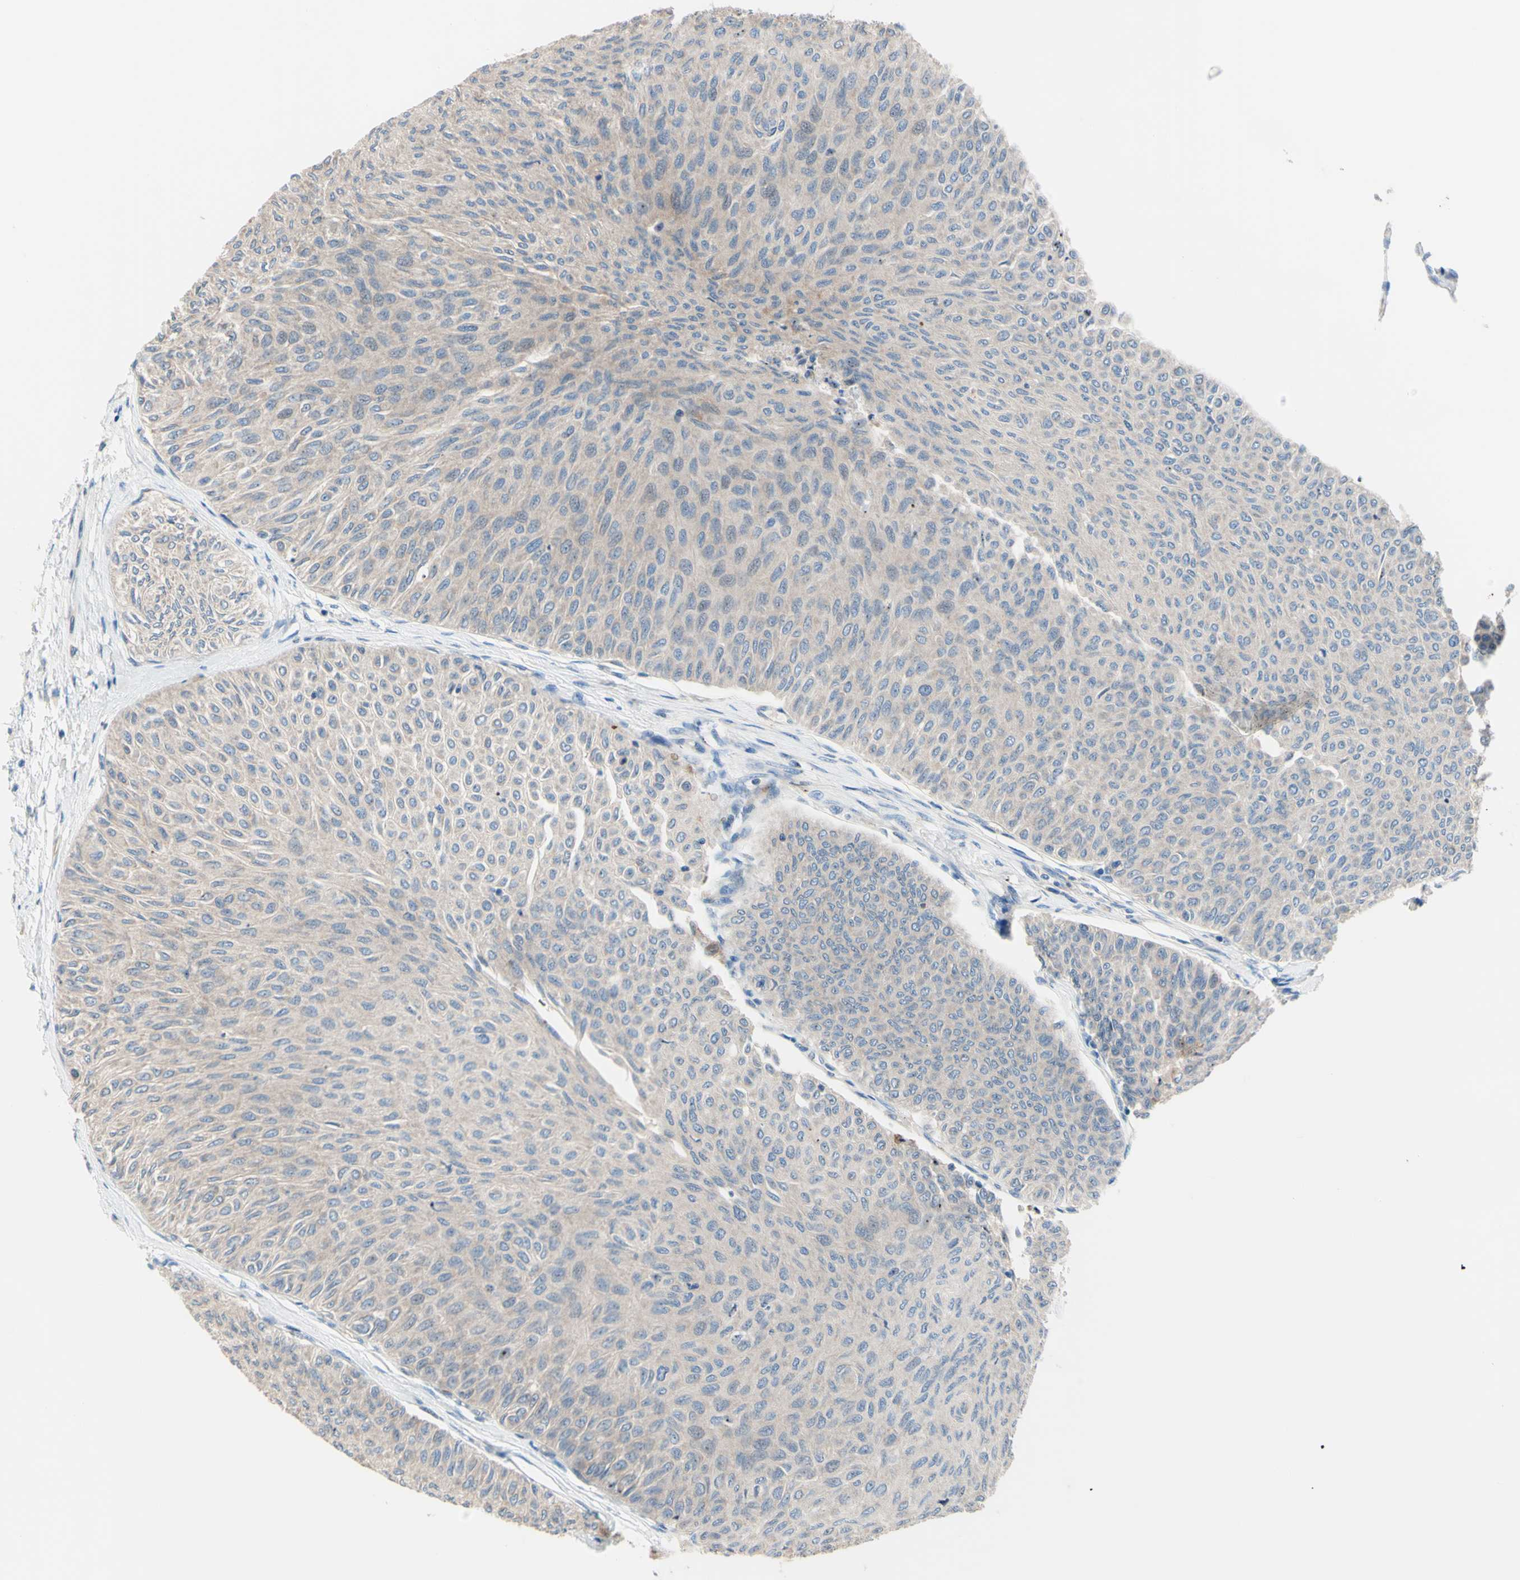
{"staining": {"intensity": "negative", "quantity": "none", "location": "none"}, "tissue": "urothelial cancer", "cell_type": "Tumor cells", "image_type": "cancer", "snomed": [{"axis": "morphology", "description": "Urothelial carcinoma, Low grade"}, {"axis": "topography", "description": "Urinary bladder"}], "caption": "A histopathology image of human low-grade urothelial carcinoma is negative for staining in tumor cells.", "gene": "USP9X", "patient": {"sex": "male", "age": 78}}